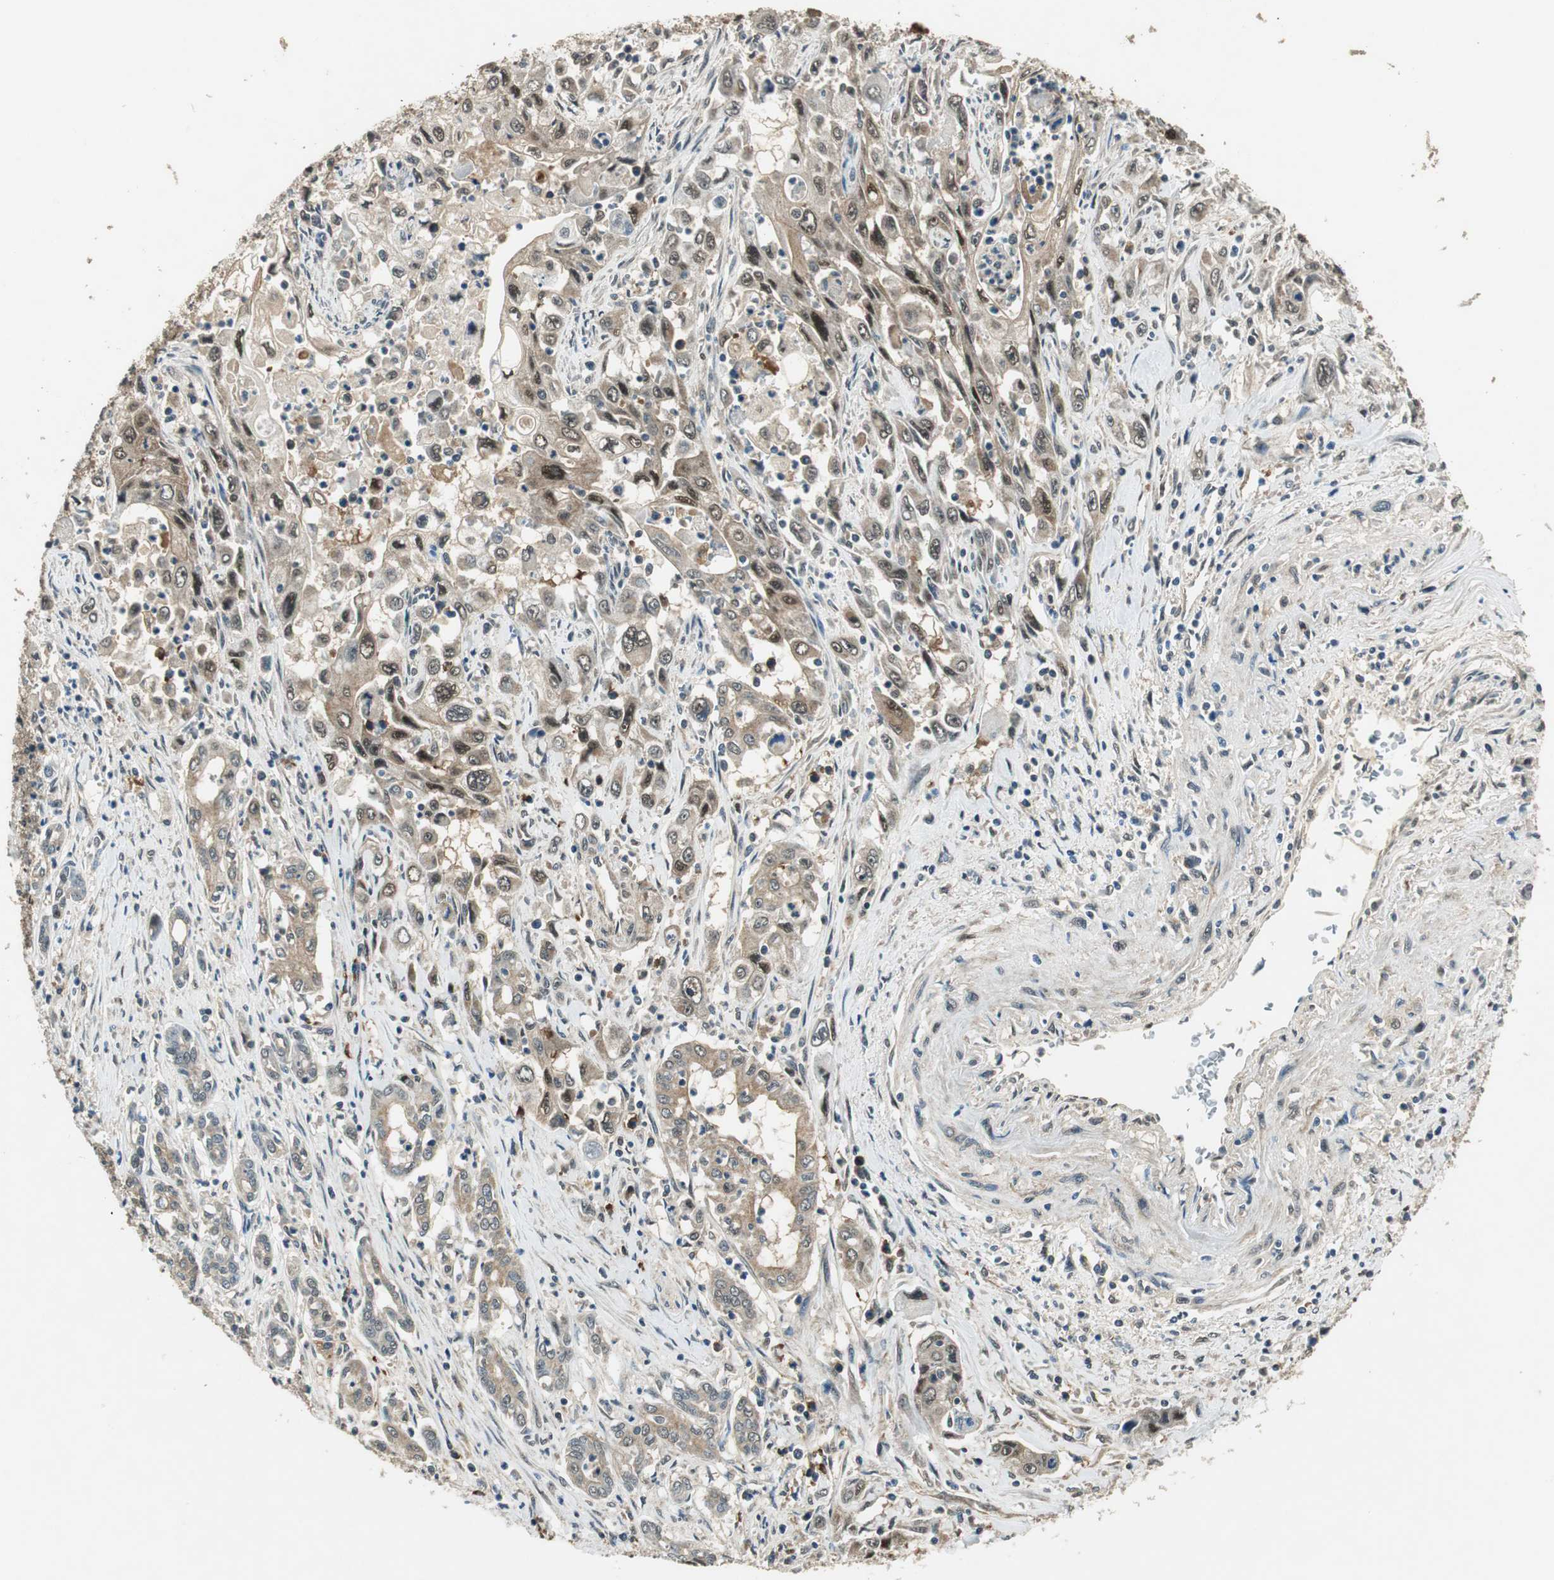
{"staining": {"intensity": "weak", "quantity": ">75%", "location": "cytoplasmic/membranous,nuclear"}, "tissue": "pancreatic cancer", "cell_type": "Tumor cells", "image_type": "cancer", "snomed": [{"axis": "morphology", "description": "Adenocarcinoma, NOS"}, {"axis": "topography", "description": "Pancreas"}], "caption": "An immunohistochemistry (IHC) histopathology image of tumor tissue is shown. Protein staining in brown highlights weak cytoplasmic/membranous and nuclear positivity in pancreatic cancer (adenocarcinoma) within tumor cells.", "gene": "PSMB4", "patient": {"sex": "male", "age": 70}}